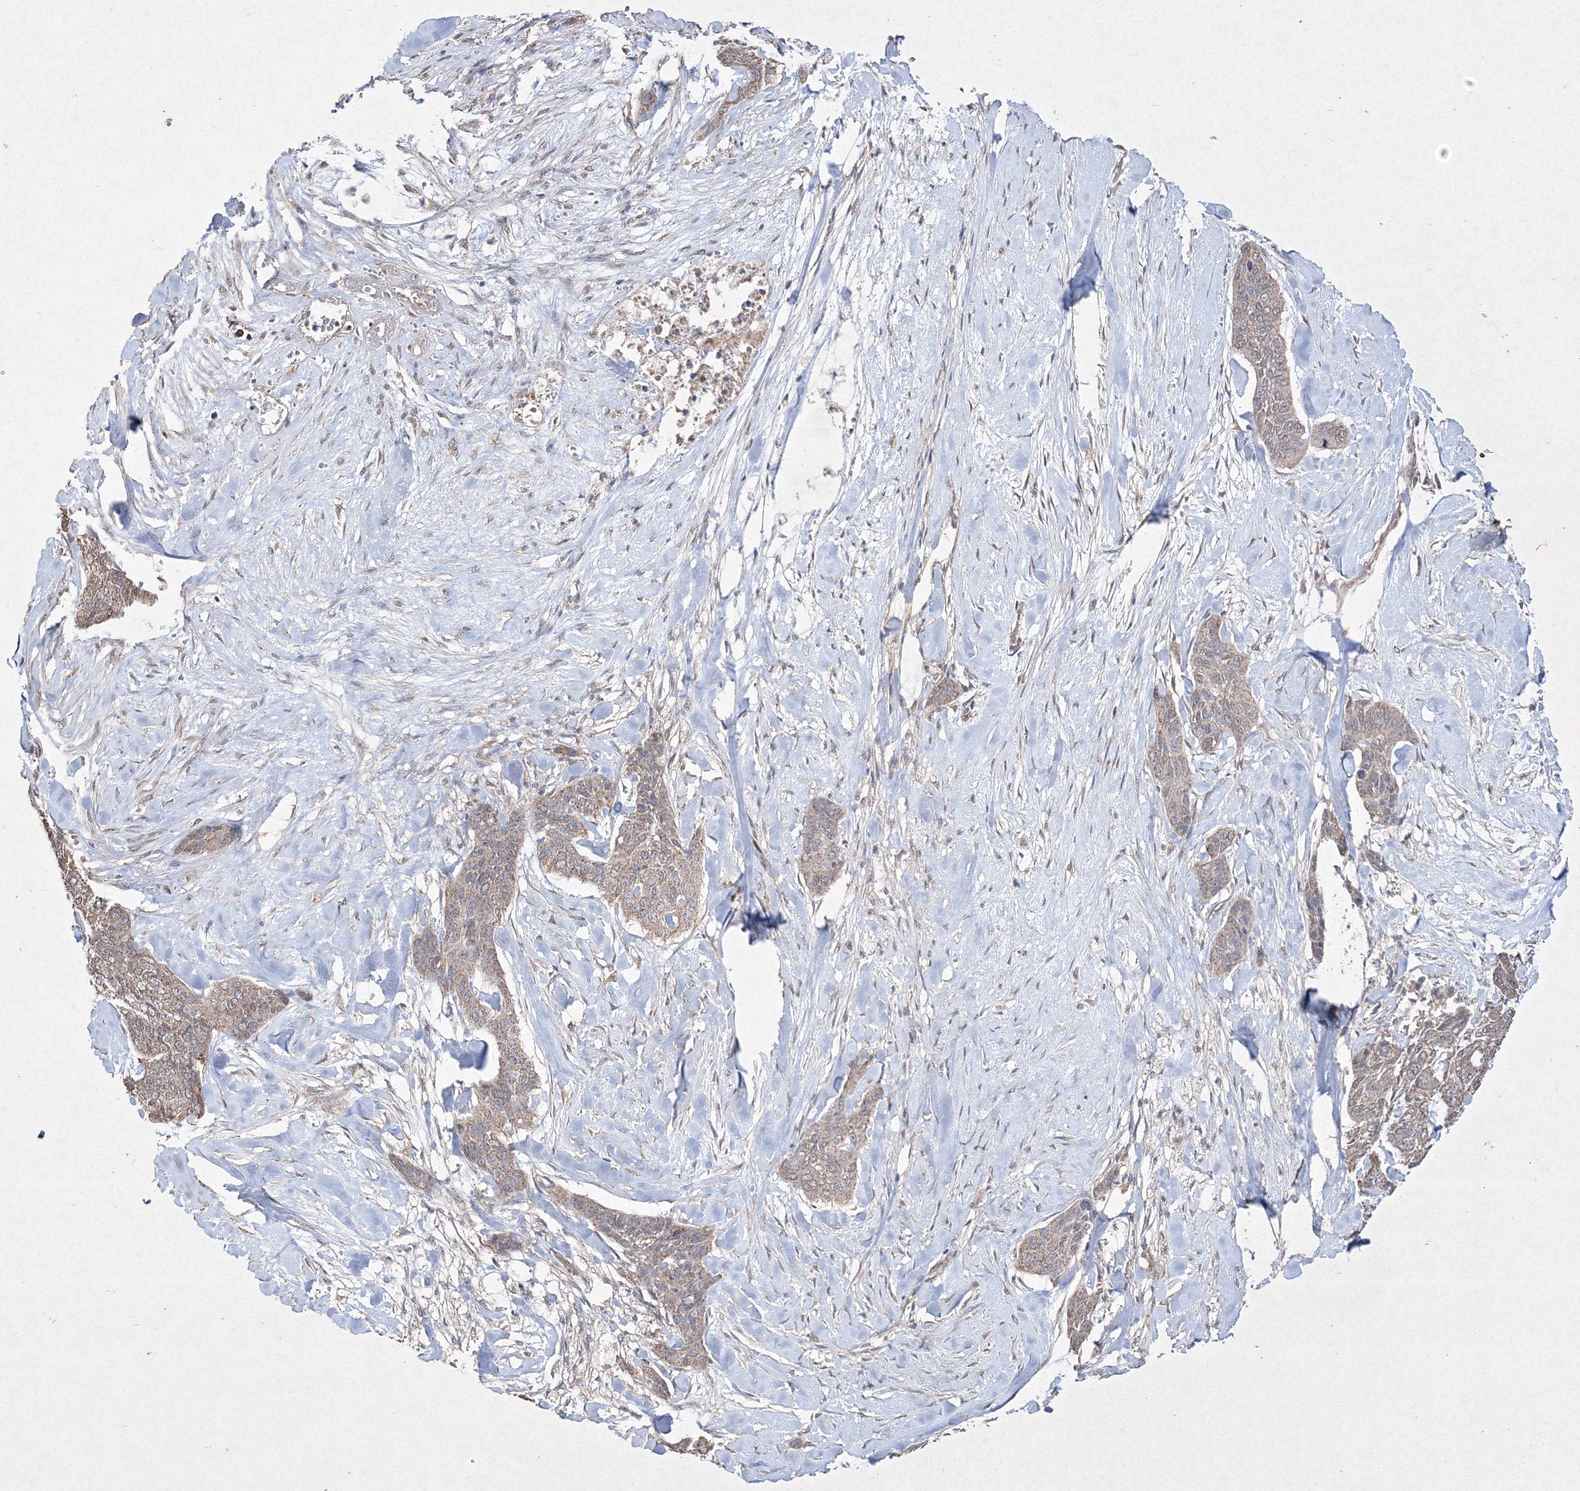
{"staining": {"intensity": "weak", "quantity": ">75%", "location": "cytoplasmic/membranous"}, "tissue": "skin cancer", "cell_type": "Tumor cells", "image_type": "cancer", "snomed": [{"axis": "morphology", "description": "Basal cell carcinoma"}, {"axis": "topography", "description": "Skin"}], "caption": "Immunohistochemical staining of basal cell carcinoma (skin) reveals low levels of weak cytoplasmic/membranous protein staining in approximately >75% of tumor cells.", "gene": "GRSF1", "patient": {"sex": "female", "age": 64}}